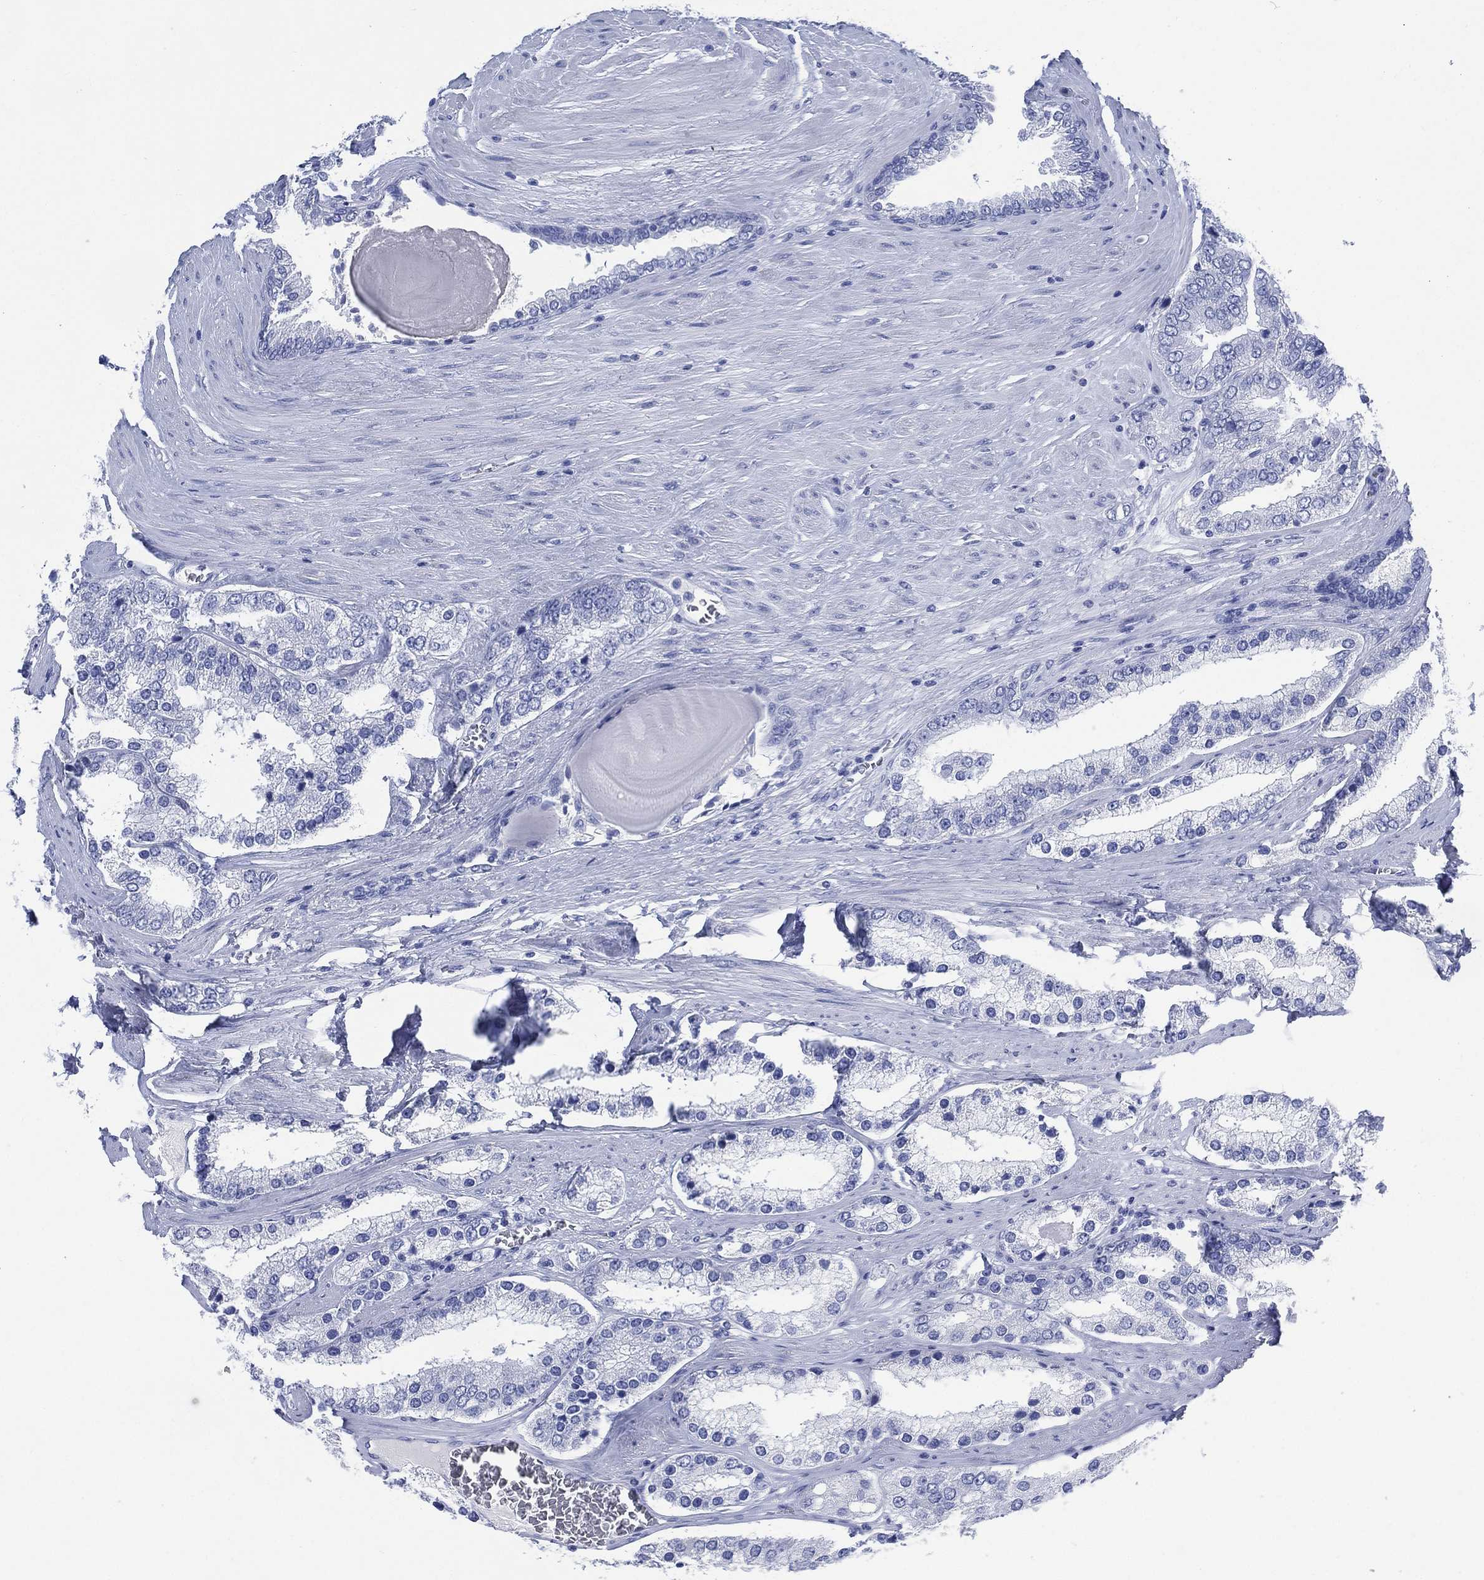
{"staining": {"intensity": "negative", "quantity": "none", "location": "none"}, "tissue": "prostate cancer", "cell_type": "Tumor cells", "image_type": "cancer", "snomed": [{"axis": "morphology", "description": "Adenocarcinoma, Low grade"}, {"axis": "topography", "description": "Prostate"}], "caption": "Immunohistochemistry histopathology image of prostate cancer stained for a protein (brown), which reveals no staining in tumor cells.", "gene": "SIGLECL1", "patient": {"sex": "male", "age": 69}}